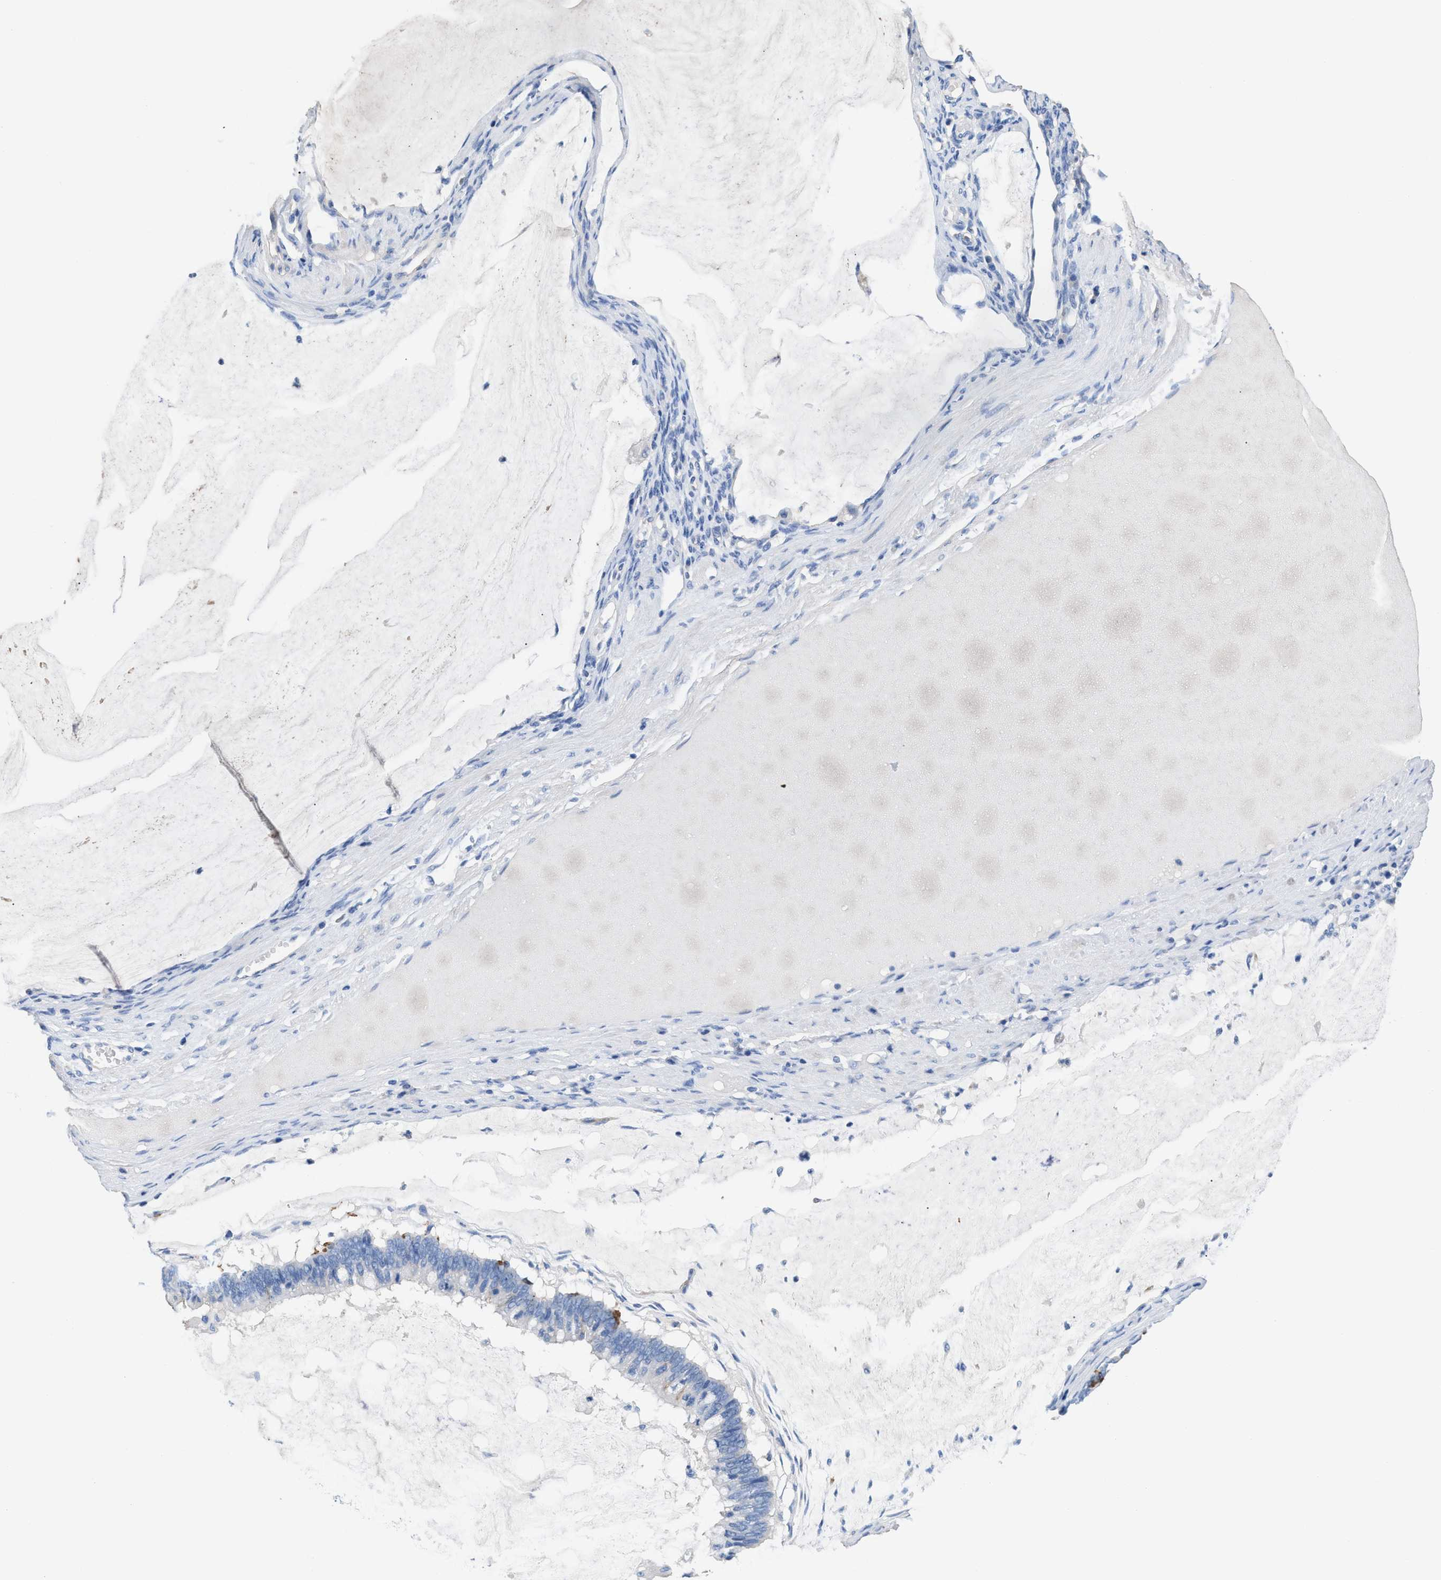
{"staining": {"intensity": "moderate", "quantity": "<25%", "location": "cytoplasmic/membranous"}, "tissue": "ovarian cancer", "cell_type": "Tumor cells", "image_type": "cancer", "snomed": [{"axis": "morphology", "description": "Cystadenocarcinoma, mucinous, NOS"}, {"axis": "topography", "description": "Ovary"}], "caption": "Ovarian cancer tissue displays moderate cytoplasmic/membranous positivity in approximately <25% of tumor cells, visualized by immunohistochemistry.", "gene": "SLFN13", "patient": {"sex": "female", "age": 61}}